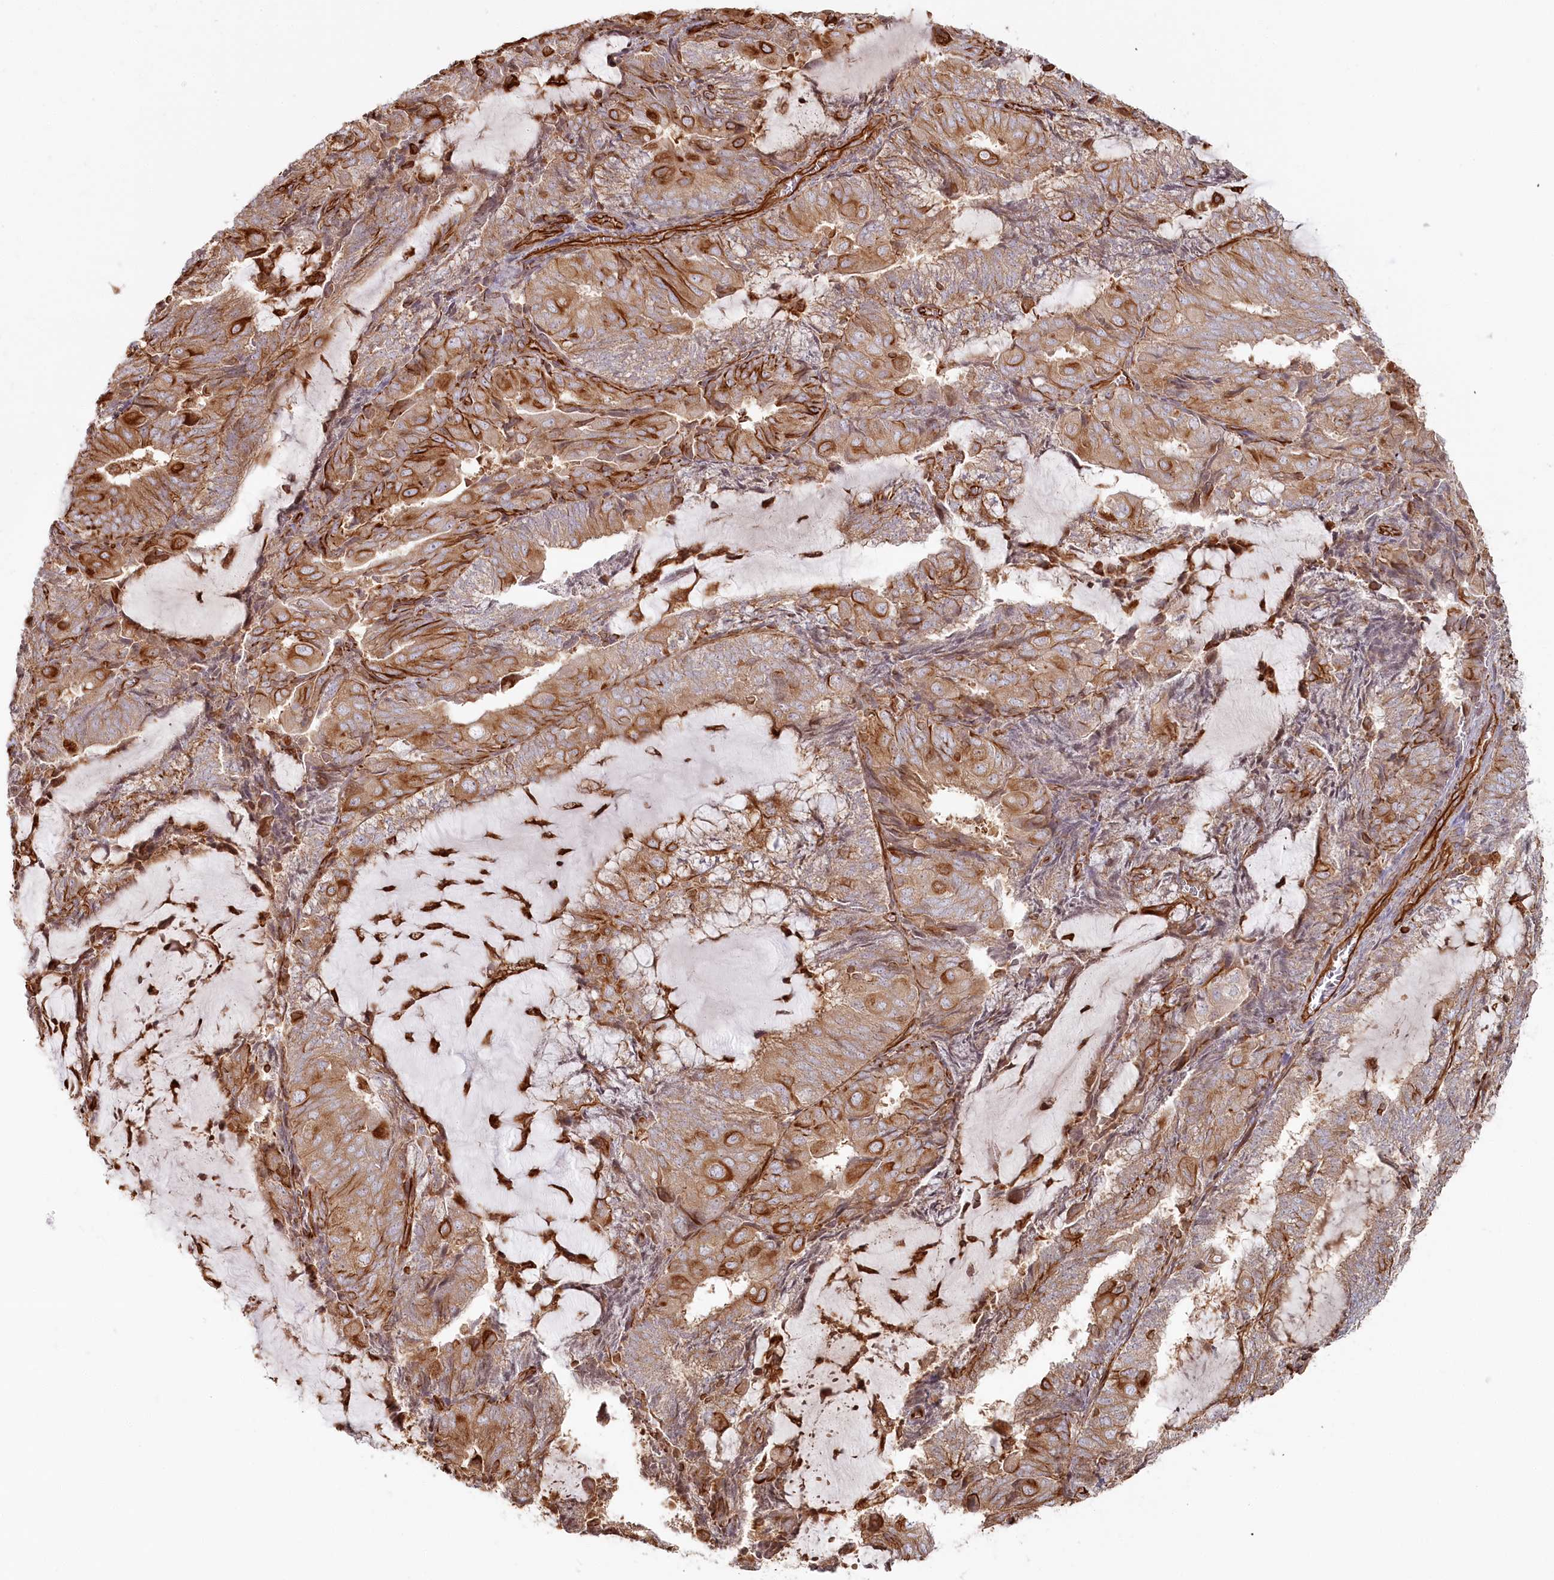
{"staining": {"intensity": "moderate", "quantity": "25%-75%", "location": "cytoplasmic/membranous"}, "tissue": "endometrial cancer", "cell_type": "Tumor cells", "image_type": "cancer", "snomed": [{"axis": "morphology", "description": "Adenocarcinoma, NOS"}, {"axis": "topography", "description": "Endometrium"}], "caption": "High-magnification brightfield microscopy of endometrial adenocarcinoma stained with DAB (3,3'-diaminobenzidine) (brown) and counterstained with hematoxylin (blue). tumor cells exhibit moderate cytoplasmic/membranous positivity is present in approximately25%-75% of cells.", "gene": "TTC1", "patient": {"sex": "female", "age": 81}}